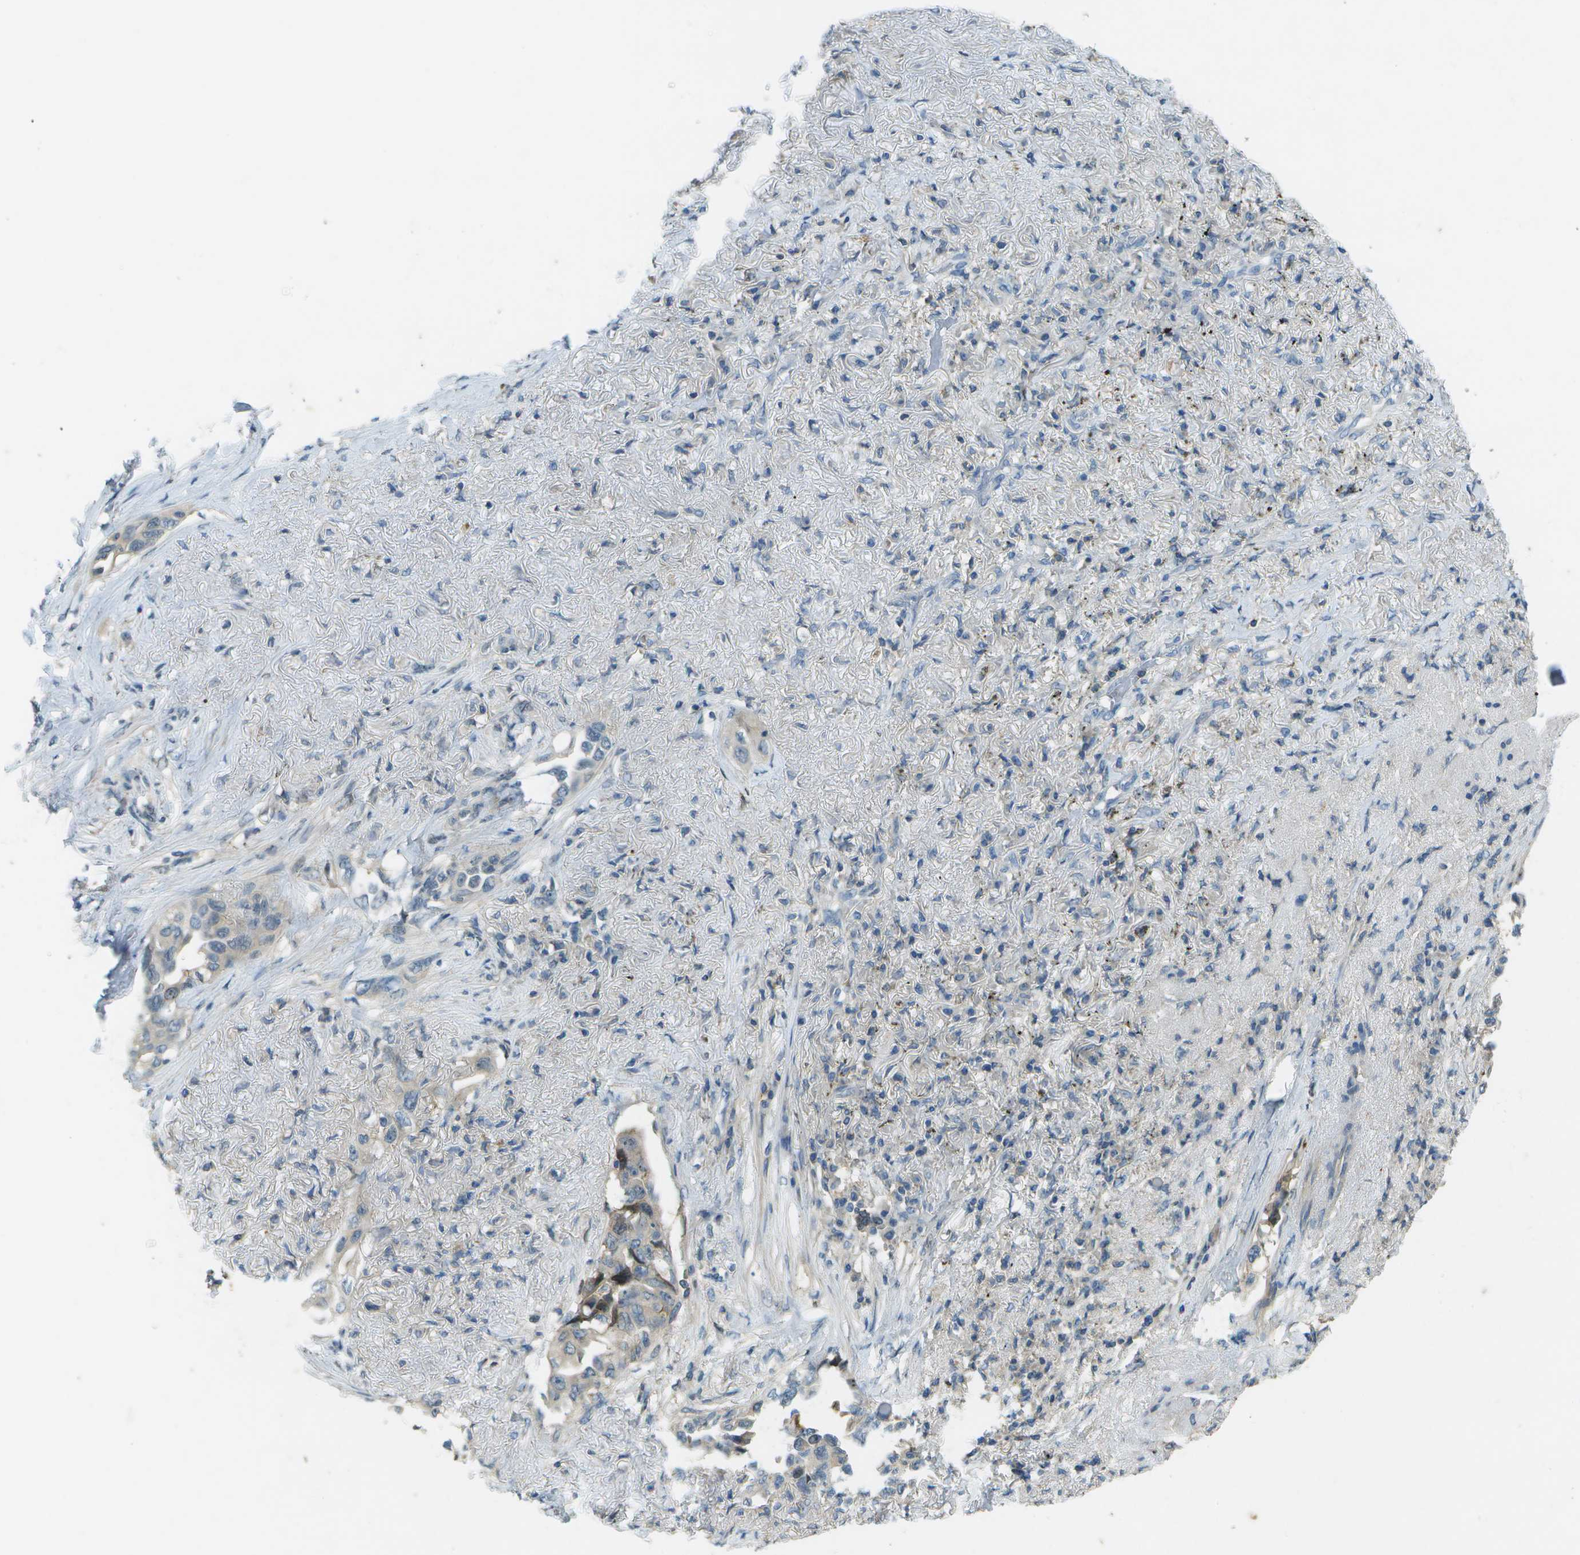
{"staining": {"intensity": "negative", "quantity": "none", "location": "none"}, "tissue": "lung cancer", "cell_type": "Tumor cells", "image_type": "cancer", "snomed": [{"axis": "morphology", "description": "Adenocarcinoma, NOS"}, {"axis": "topography", "description": "Lung"}], "caption": "Immunohistochemical staining of lung cancer demonstrates no significant staining in tumor cells.", "gene": "LRRC66", "patient": {"sex": "female", "age": 51}}